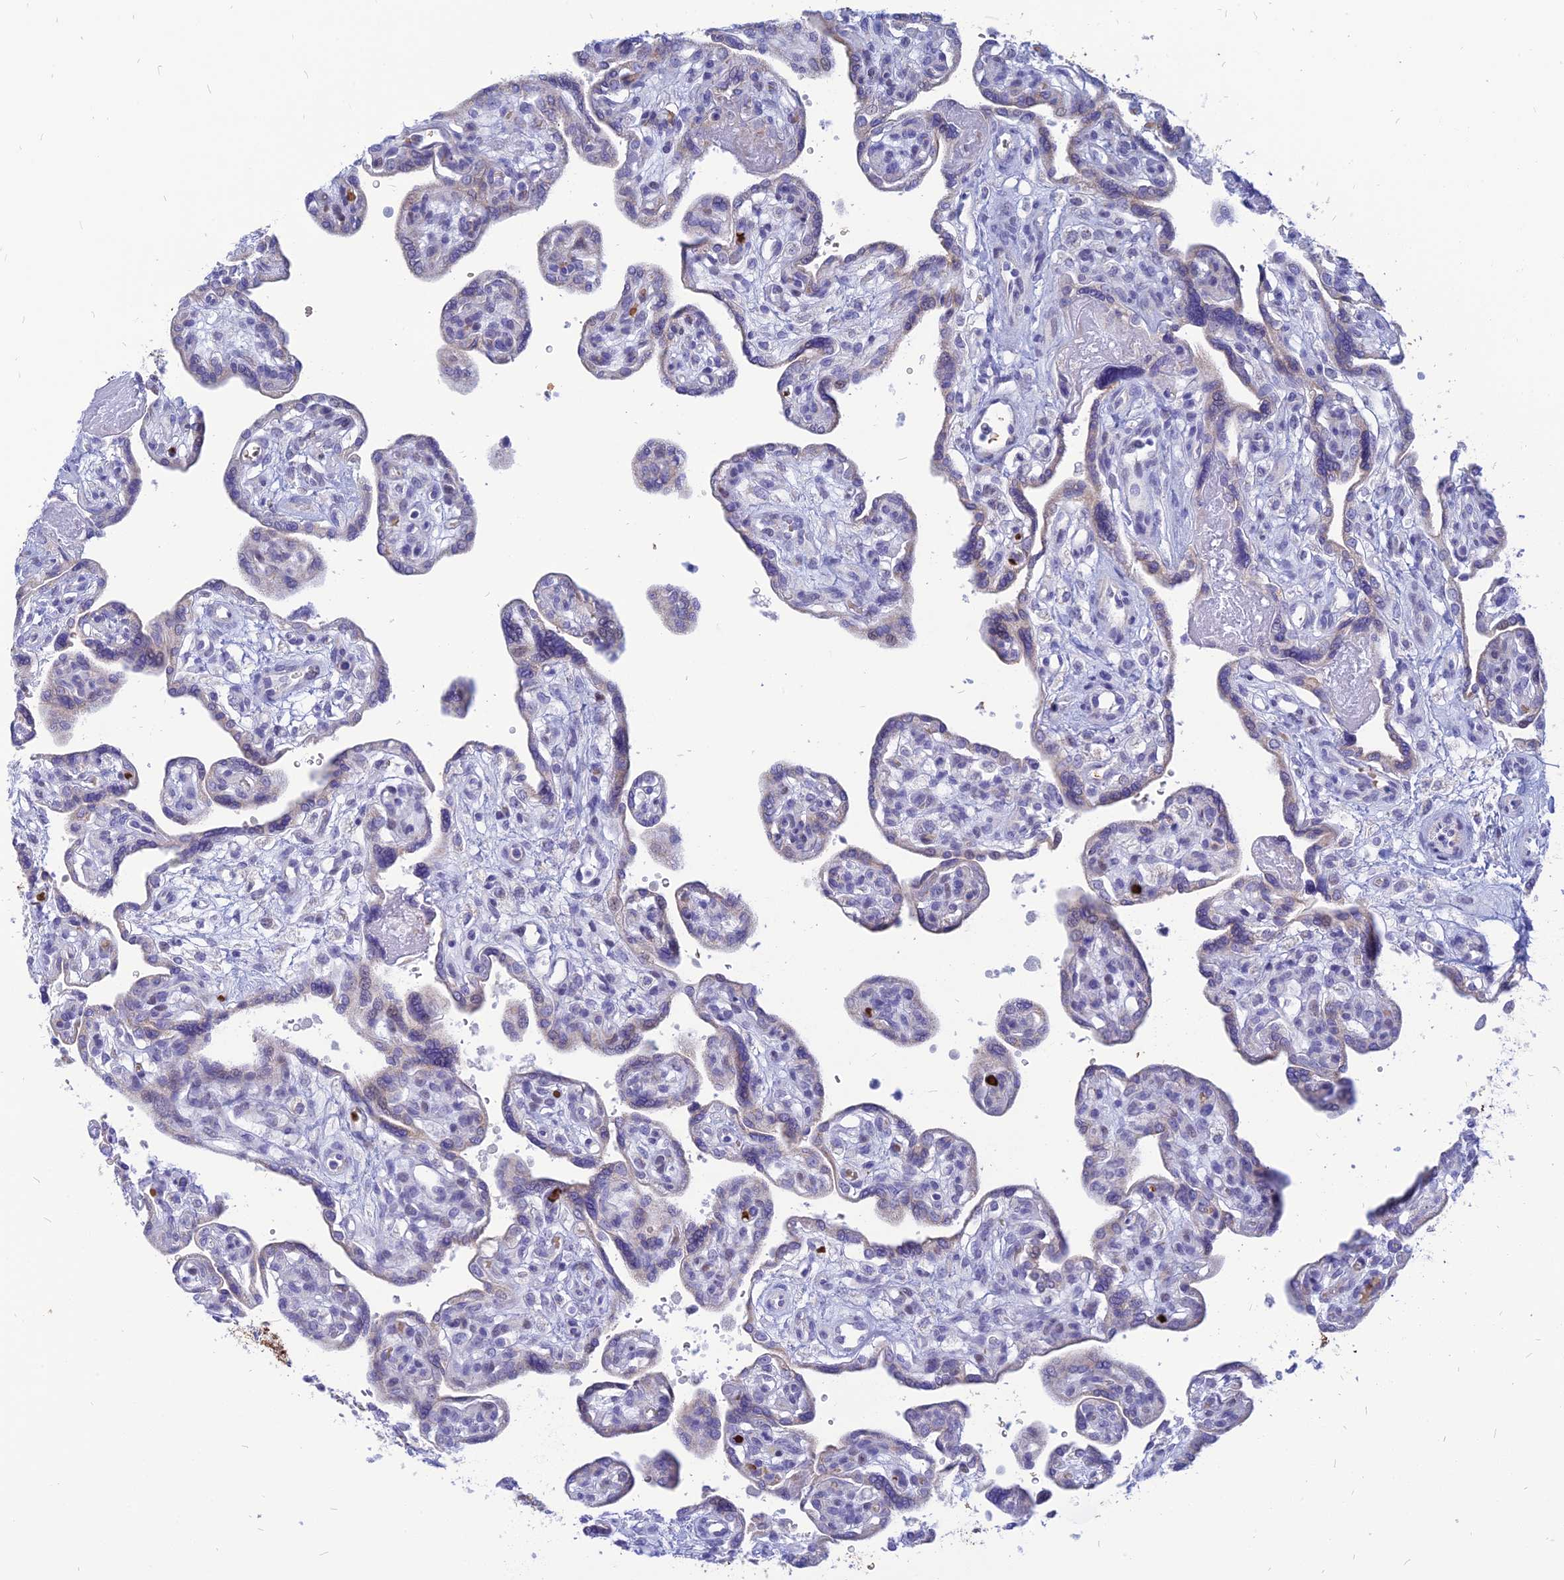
{"staining": {"intensity": "strong", "quantity": "25%-75%", "location": "cytoplasmic/membranous"}, "tissue": "placenta", "cell_type": "Trophoblastic cells", "image_type": "normal", "snomed": [{"axis": "morphology", "description": "Normal tissue, NOS"}, {"axis": "topography", "description": "Placenta"}], "caption": "DAB (3,3'-diaminobenzidine) immunohistochemical staining of unremarkable placenta reveals strong cytoplasmic/membranous protein staining in approximately 25%-75% of trophoblastic cells. (DAB (3,3'-diaminobenzidine) IHC, brown staining for protein, blue staining for nuclei).", "gene": "HHAT", "patient": {"sex": "female", "age": 39}}